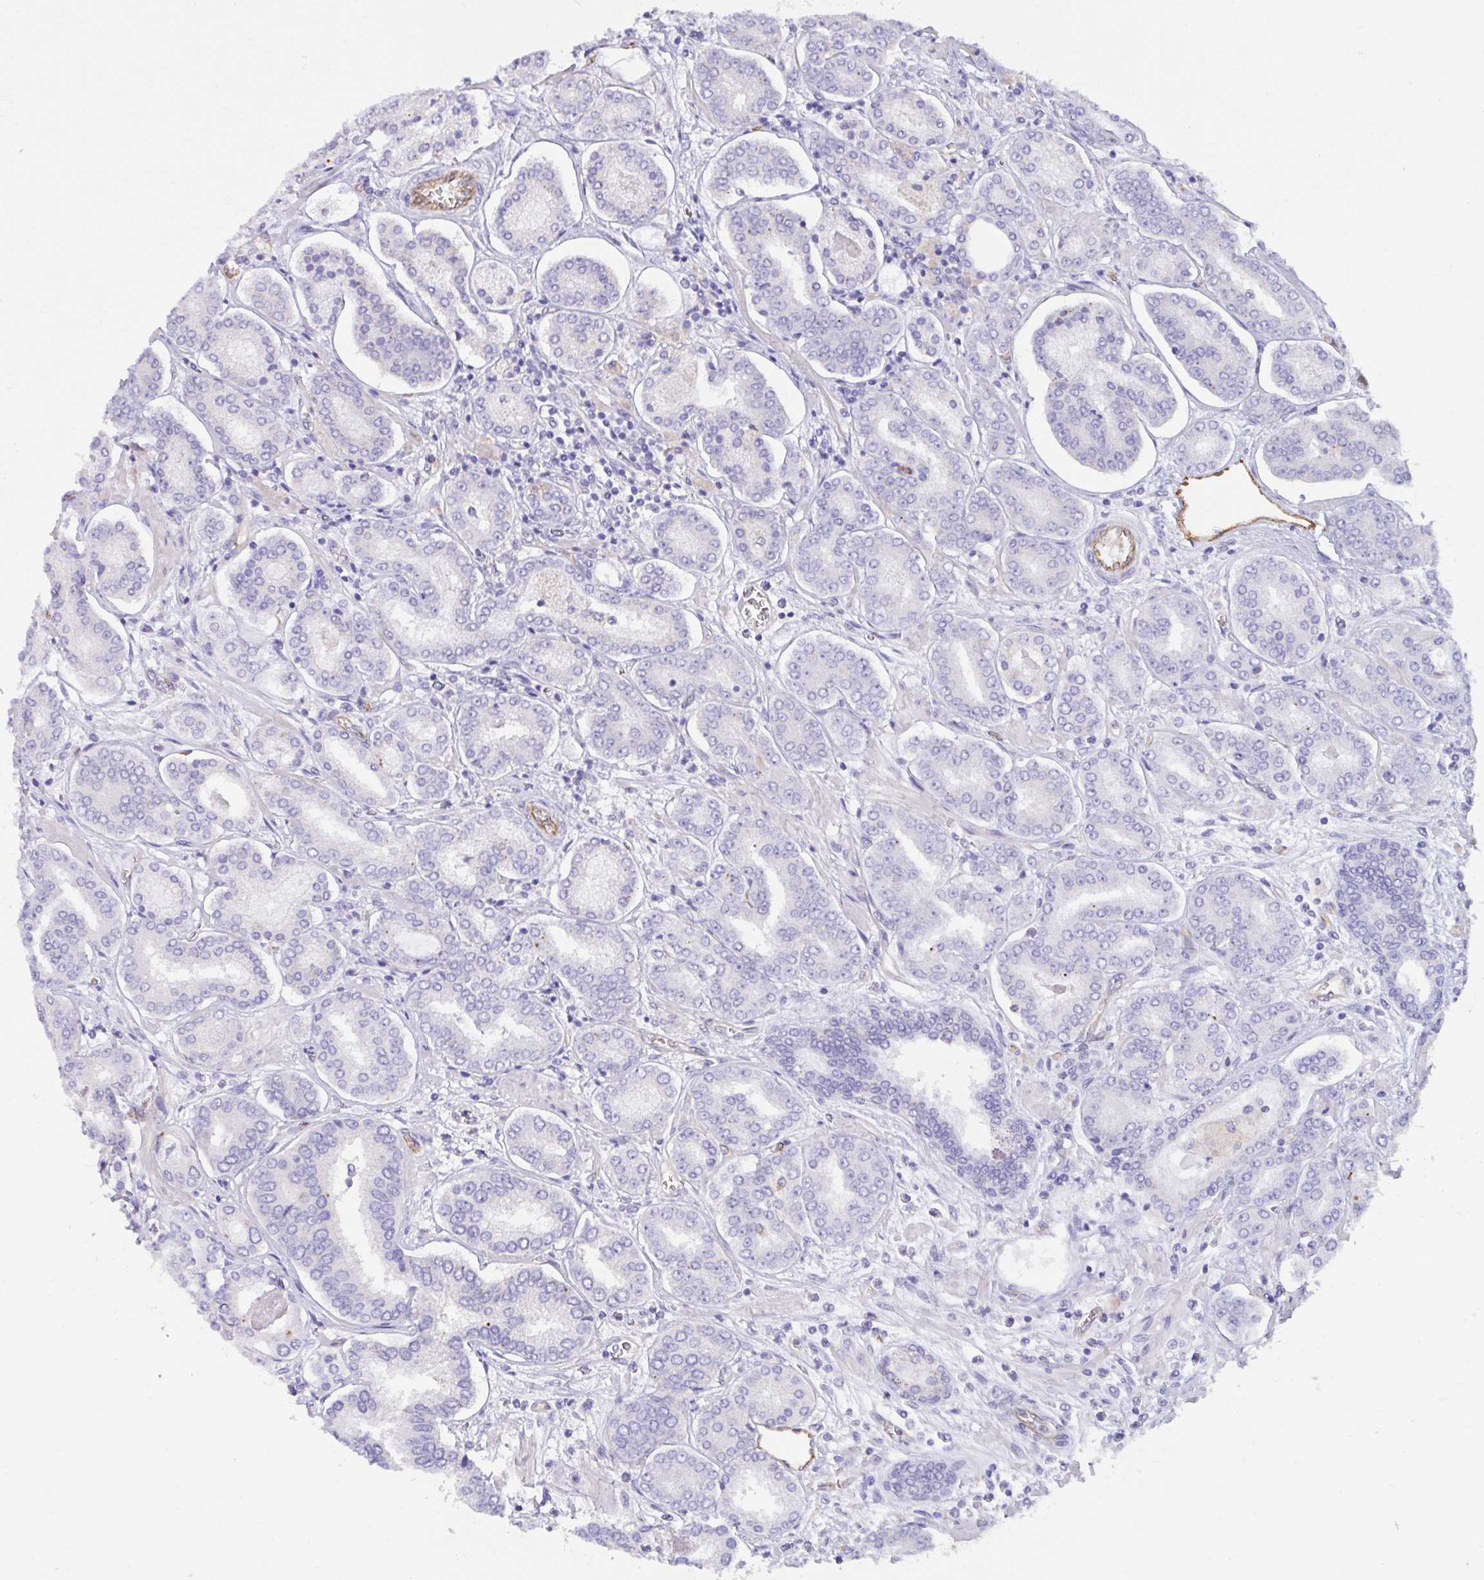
{"staining": {"intensity": "negative", "quantity": "none", "location": "none"}, "tissue": "prostate cancer", "cell_type": "Tumor cells", "image_type": "cancer", "snomed": [{"axis": "morphology", "description": "Adenocarcinoma, High grade"}, {"axis": "topography", "description": "Prostate"}], "caption": "Tumor cells are negative for brown protein staining in prostate cancer (adenocarcinoma (high-grade)).", "gene": "RPL22L1", "patient": {"sex": "male", "age": 72}}